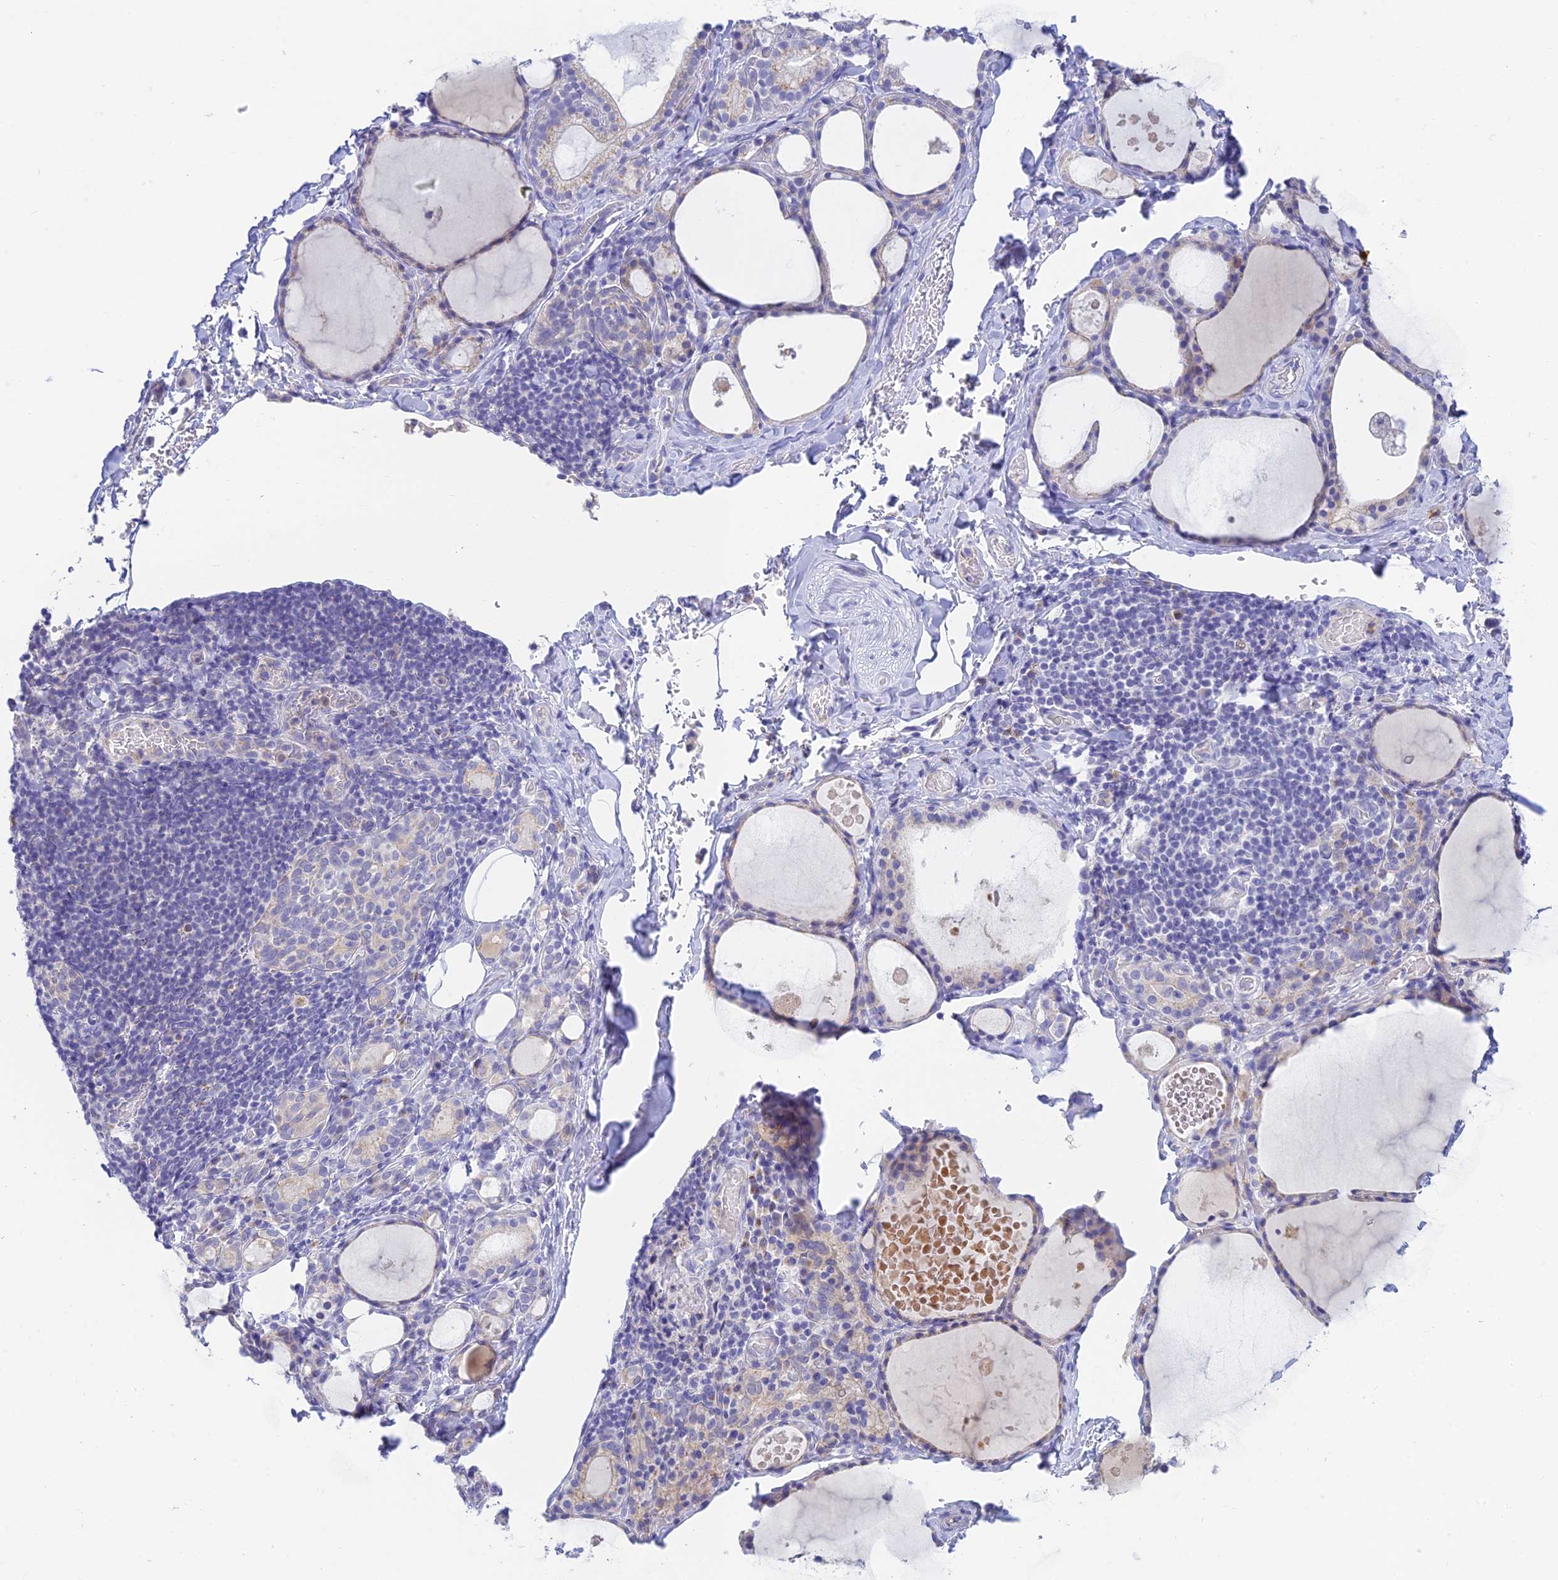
{"staining": {"intensity": "weak", "quantity": "25%-75%", "location": "cytoplasmic/membranous"}, "tissue": "thyroid gland", "cell_type": "Glandular cells", "image_type": "normal", "snomed": [{"axis": "morphology", "description": "Normal tissue, NOS"}, {"axis": "topography", "description": "Thyroid gland"}], "caption": "Protein positivity by immunohistochemistry exhibits weak cytoplasmic/membranous expression in approximately 25%-75% of glandular cells in normal thyroid gland. The staining was performed using DAB, with brown indicating positive protein expression. Nuclei are stained blue with hematoxylin.", "gene": "INTS13", "patient": {"sex": "male", "age": 56}}